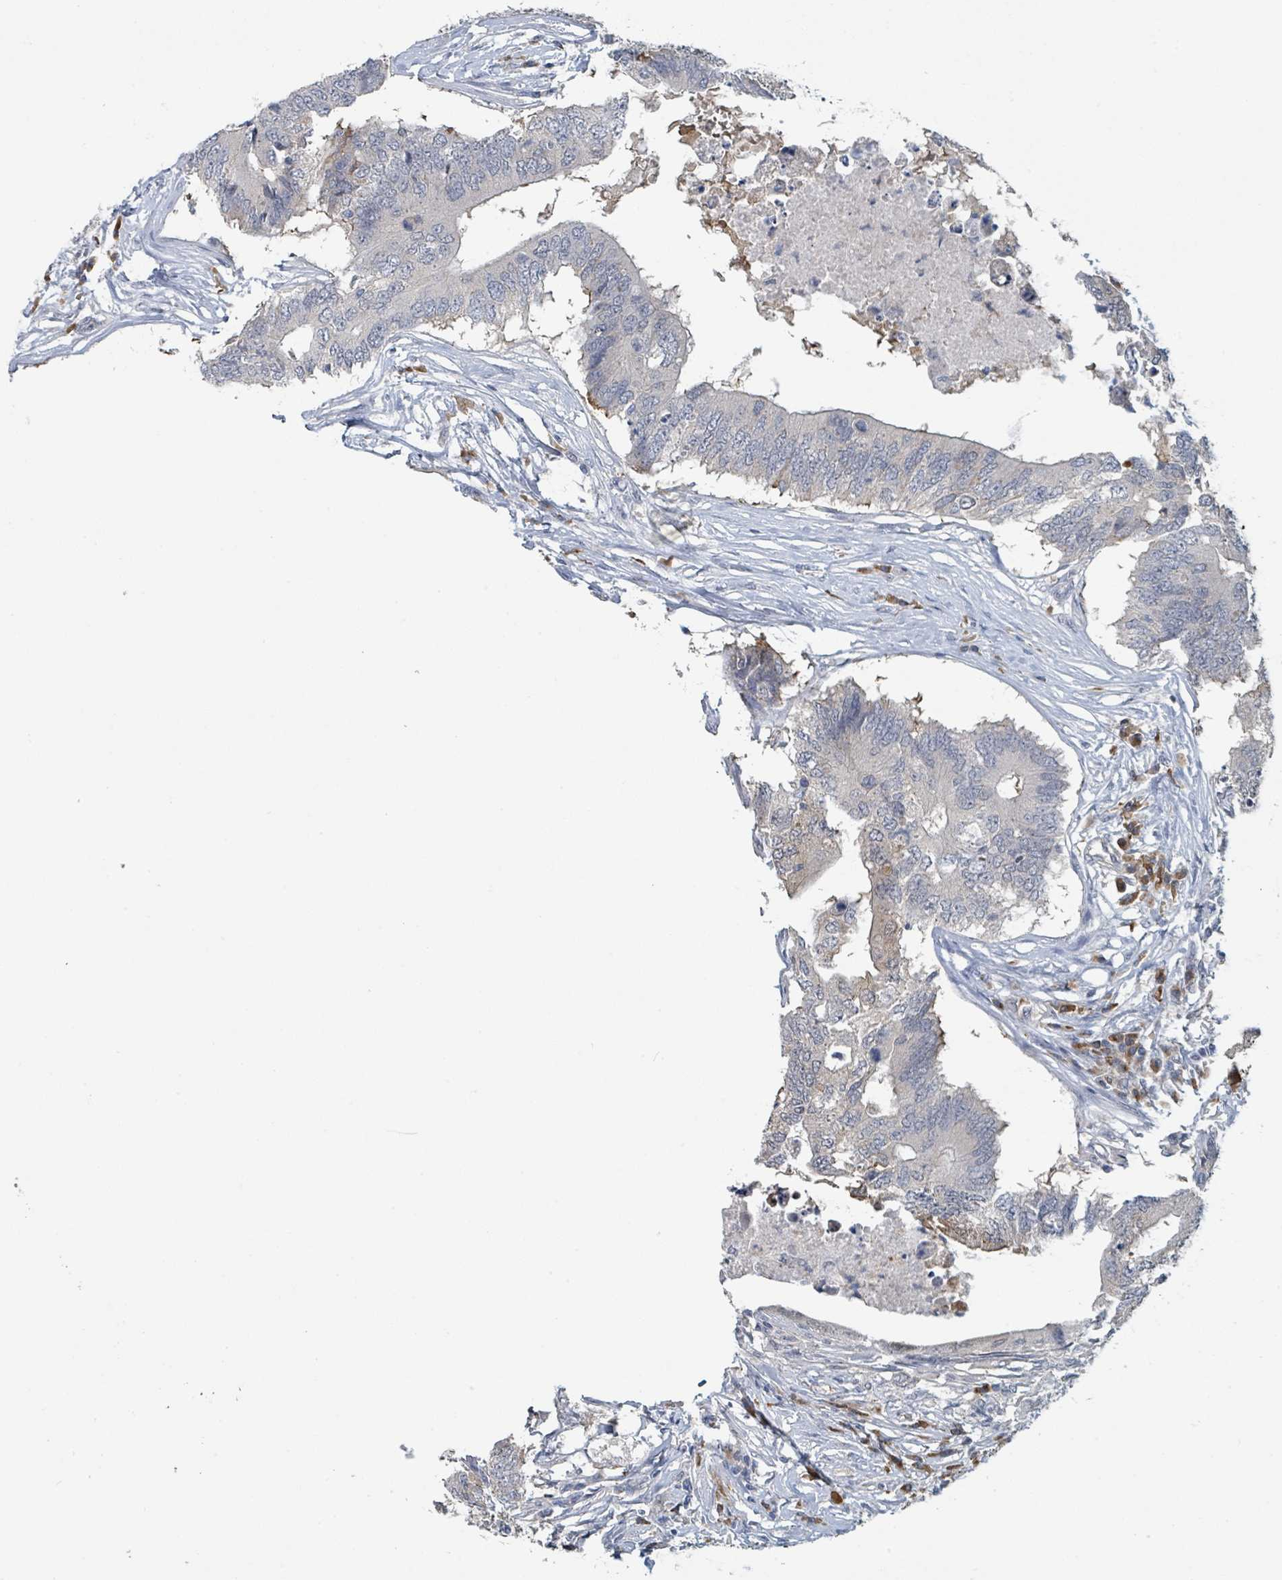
{"staining": {"intensity": "negative", "quantity": "none", "location": "none"}, "tissue": "colorectal cancer", "cell_type": "Tumor cells", "image_type": "cancer", "snomed": [{"axis": "morphology", "description": "Adenocarcinoma, NOS"}, {"axis": "topography", "description": "Colon"}], "caption": "IHC of human adenocarcinoma (colorectal) exhibits no staining in tumor cells. (DAB (3,3'-diaminobenzidine) immunohistochemistry, high magnification).", "gene": "ANKRD55", "patient": {"sex": "male", "age": 71}}